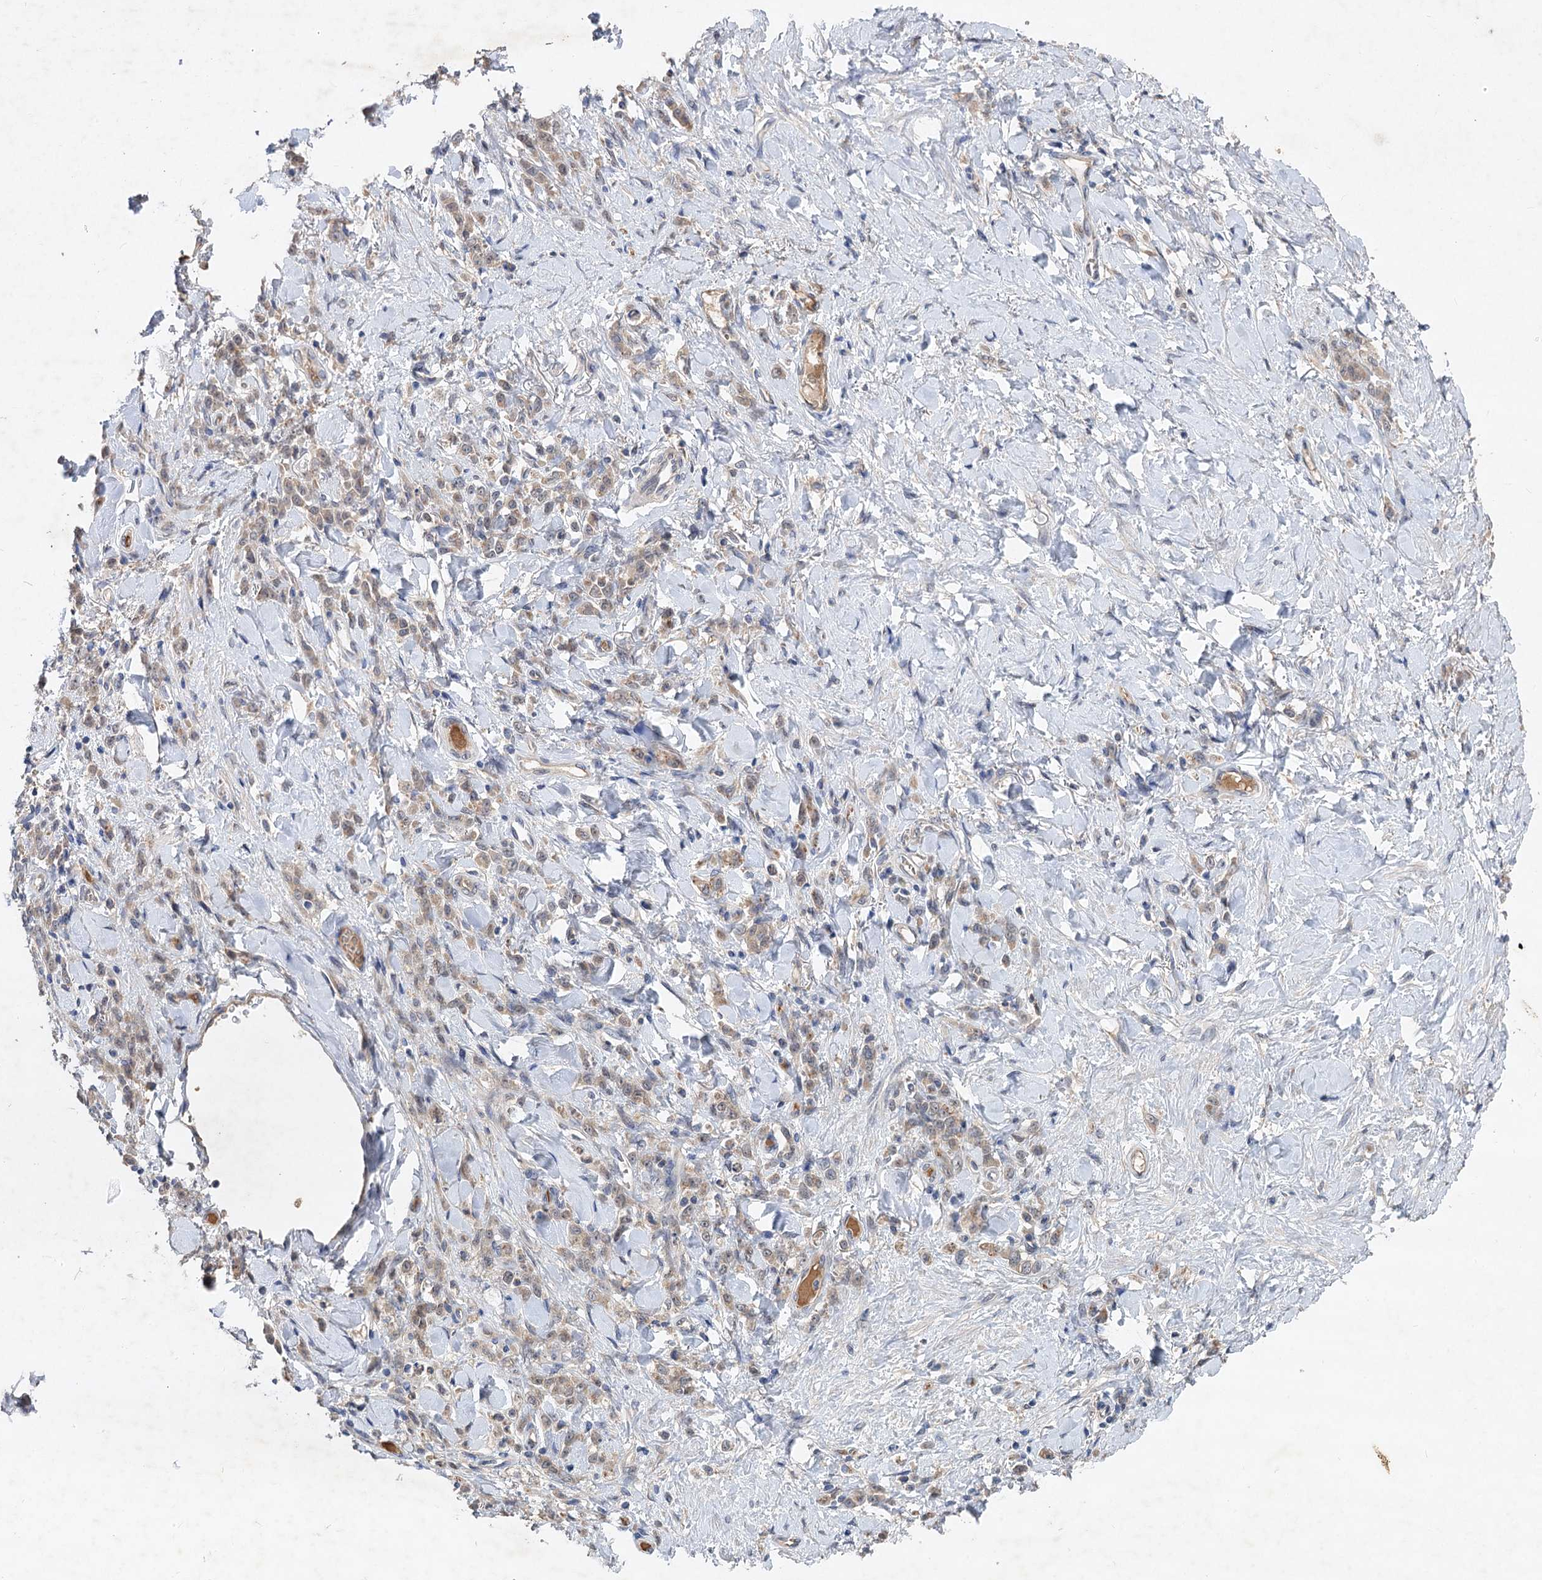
{"staining": {"intensity": "weak", "quantity": ">75%", "location": "cytoplasmic/membranous"}, "tissue": "stomach cancer", "cell_type": "Tumor cells", "image_type": "cancer", "snomed": [{"axis": "morphology", "description": "Normal tissue, NOS"}, {"axis": "morphology", "description": "Adenocarcinoma, NOS"}, {"axis": "topography", "description": "Stomach"}], "caption": "This is an image of immunohistochemistry staining of stomach adenocarcinoma, which shows weak expression in the cytoplasmic/membranous of tumor cells.", "gene": "NUDCD2", "patient": {"sex": "male", "age": 82}}